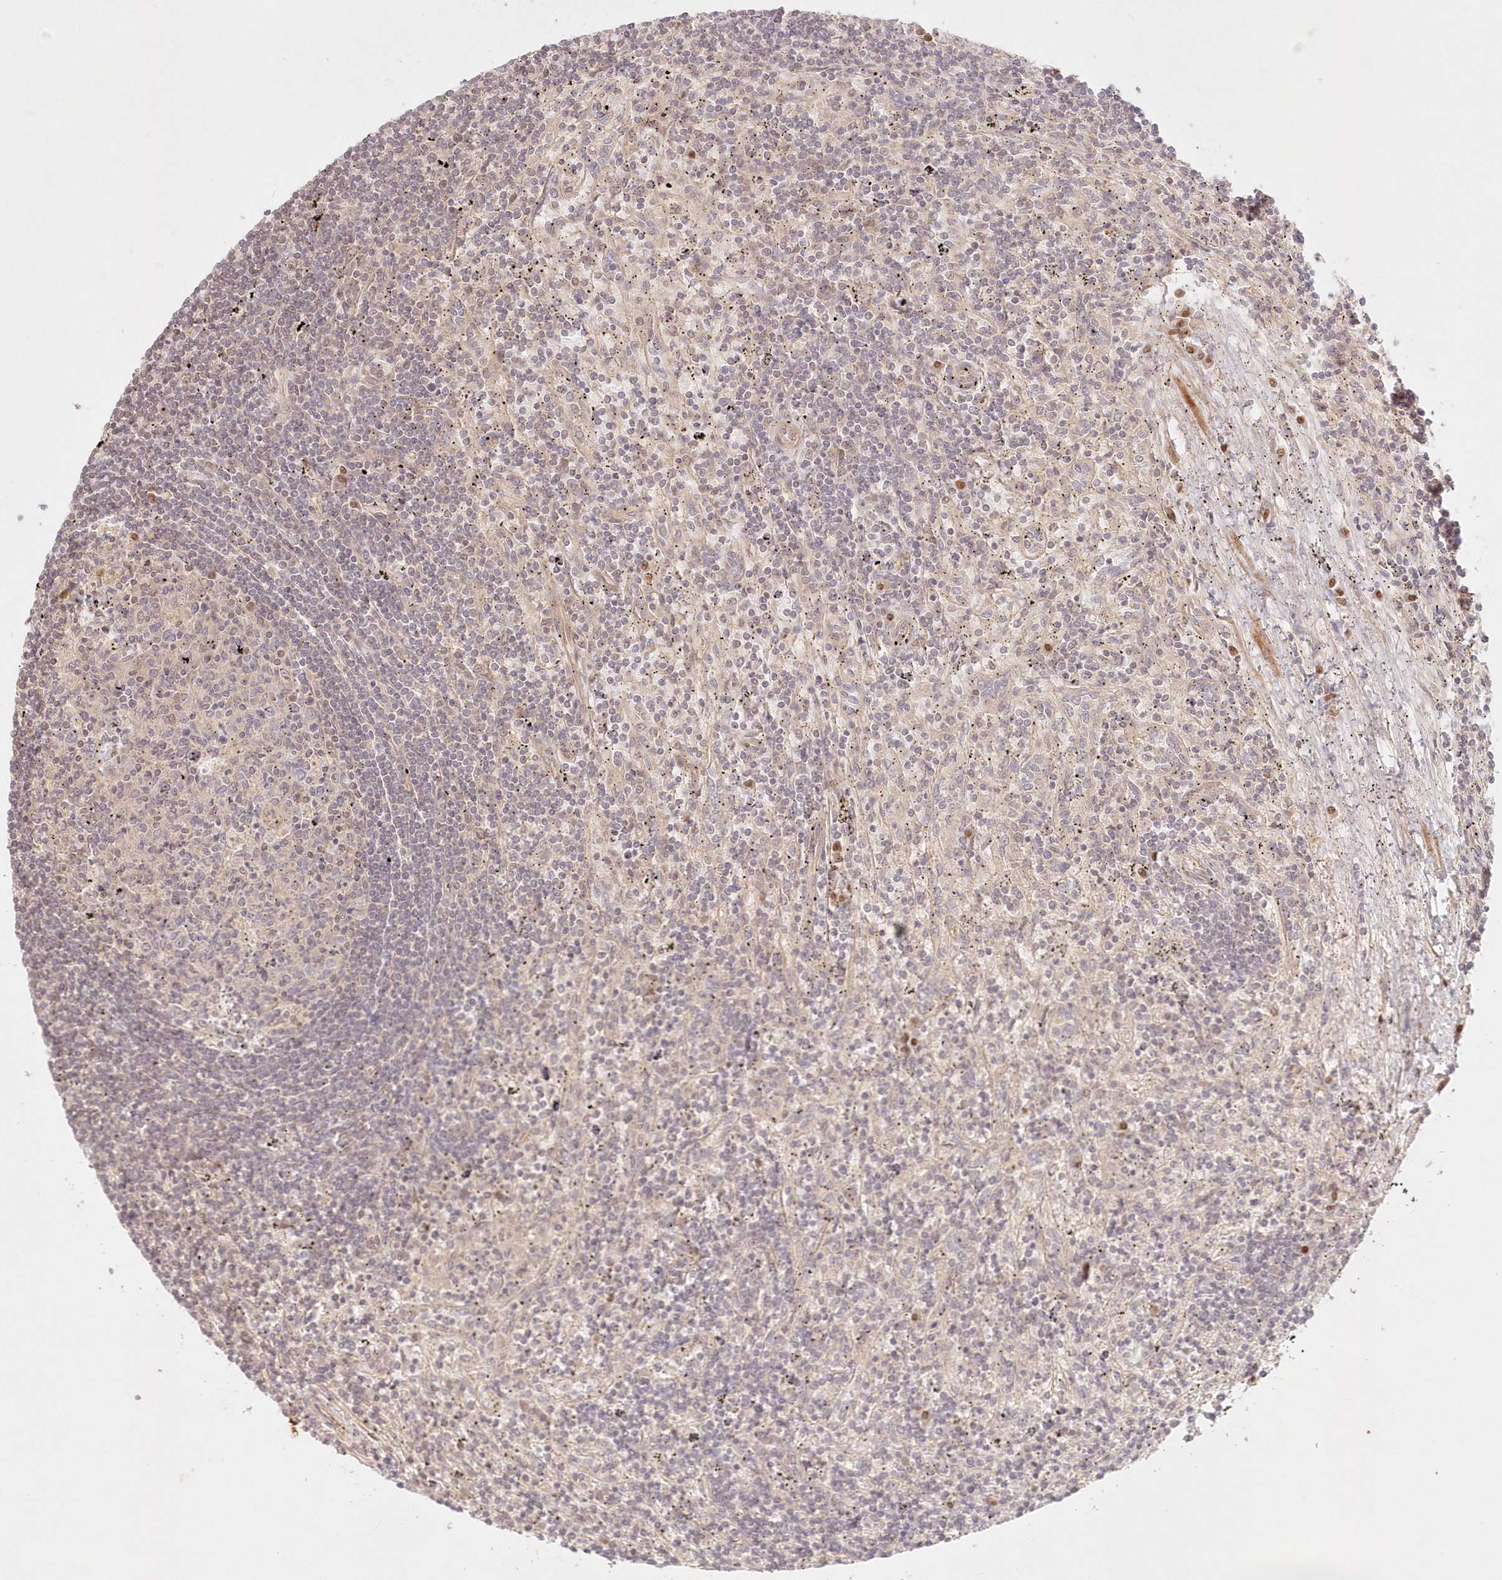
{"staining": {"intensity": "weak", "quantity": "<25%", "location": "nuclear"}, "tissue": "lymphoma", "cell_type": "Tumor cells", "image_type": "cancer", "snomed": [{"axis": "morphology", "description": "Malignant lymphoma, non-Hodgkin's type, Low grade"}, {"axis": "topography", "description": "Spleen"}], "caption": "Immunohistochemical staining of lymphoma shows no significant positivity in tumor cells.", "gene": "KIAA0232", "patient": {"sex": "male", "age": 76}}